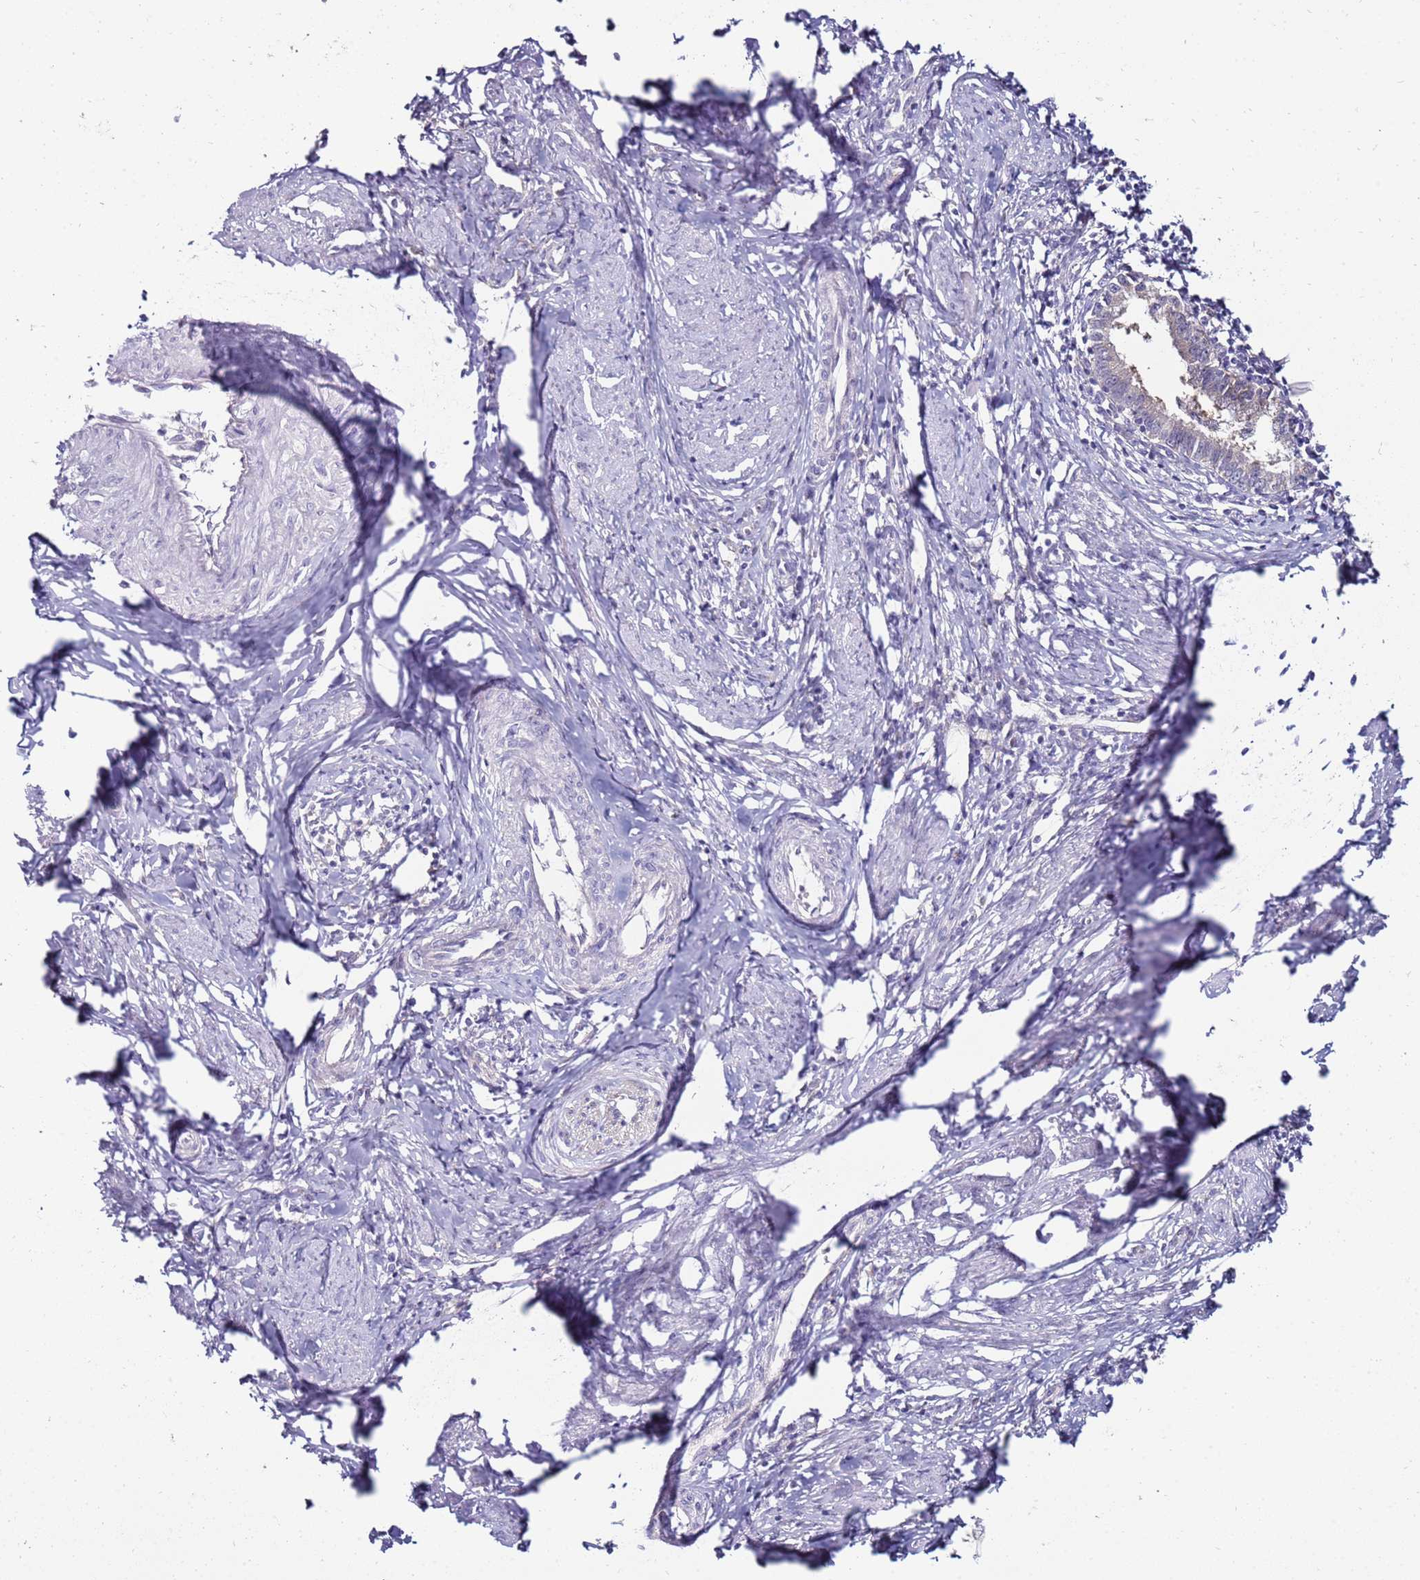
{"staining": {"intensity": "negative", "quantity": "none", "location": "none"}, "tissue": "cervical cancer", "cell_type": "Tumor cells", "image_type": "cancer", "snomed": [{"axis": "morphology", "description": "Adenocarcinoma, NOS"}, {"axis": "topography", "description": "Cervix"}], "caption": "High power microscopy photomicrograph of an immunohistochemistry (IHC) image of cervical cancer, revealing no significant expression in tumor cells.", "gene": "GPN3", "patient": {"sex": "female", "age": 36}}